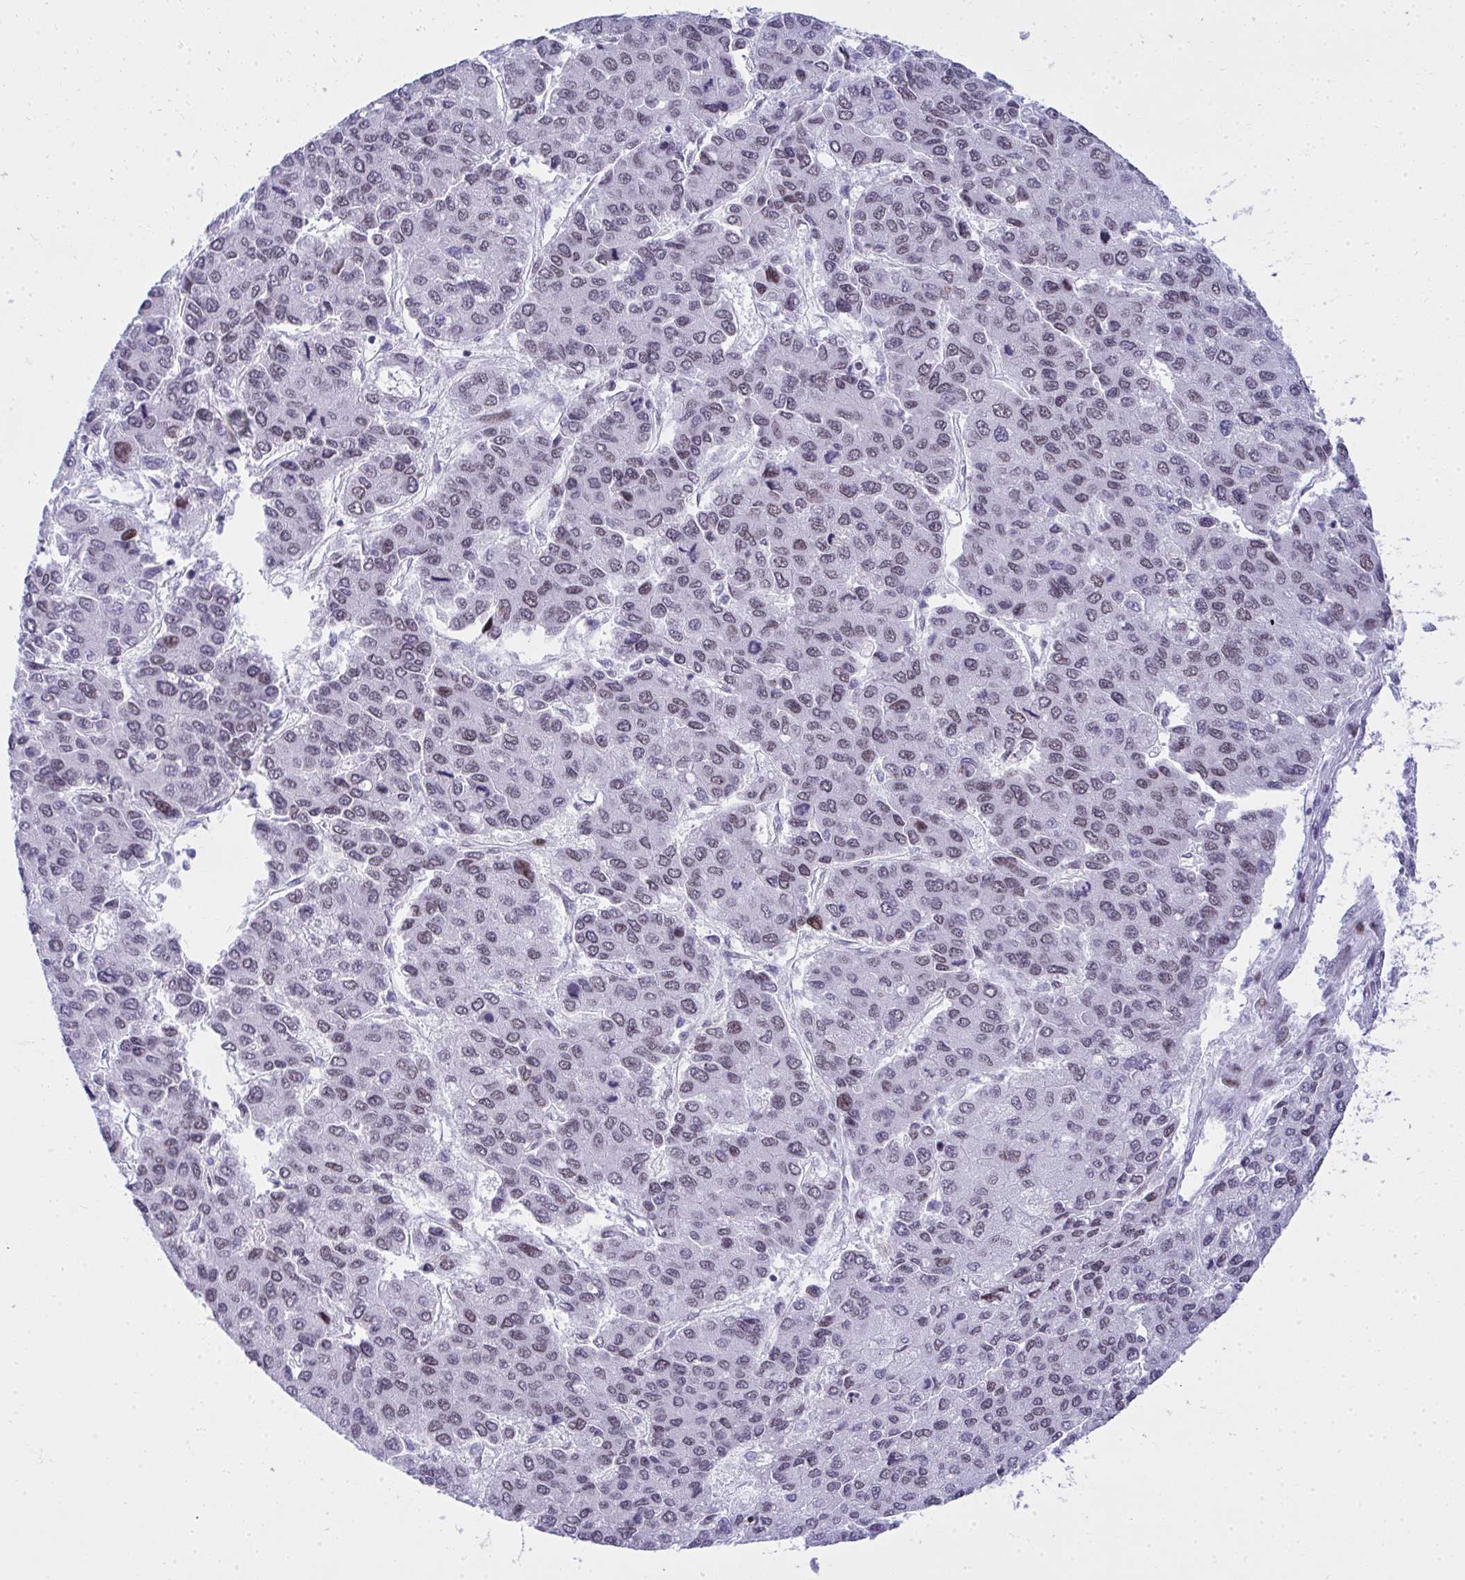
{"staining": {"intensity": "moderate", "quantity": ">75%", "location": "nuclear"}, "tissue": "liver cancer", "cell_type": "Tumor cells", "image_type": "cancer", "snomed": [{"axis": "morphology", "description": "Carcinoma, Hepatocellular, NOS"}, {"axis": "topography", "description": "Liver"}], "caption": "A high-resolution histopathology image shows IHC staining of hepatocellular carcinoma (liver), which demonstrates moderate nuclear staining in about >75% of tumor cells.", "gene": "GLDN", "patient": {"sex": "female", "age": 66}}